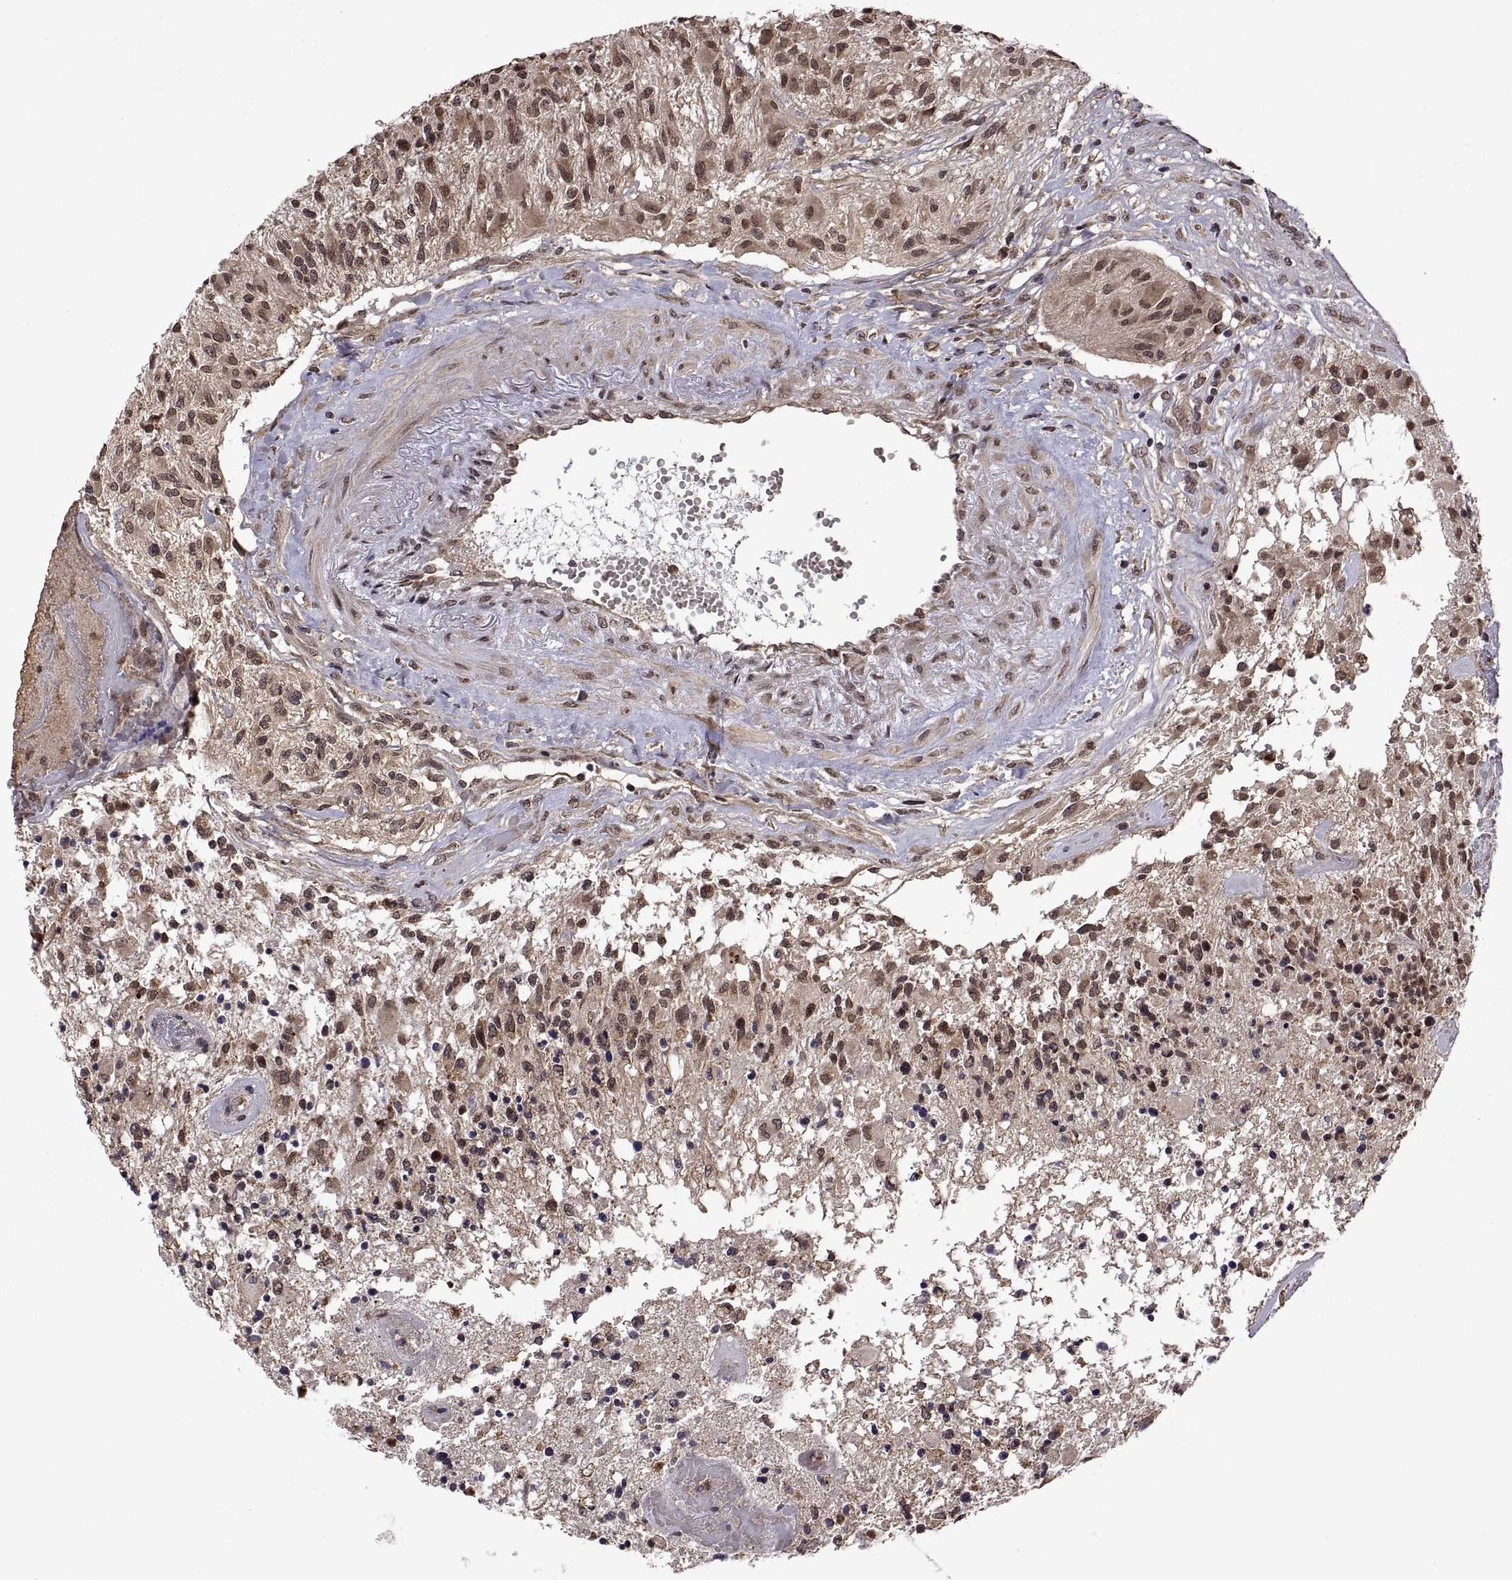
{"staining": {"intensity": "weak", "quantity": ">75%", "location": "cytoplasmic/membranous,nuclear"}, "tissue": "glioma", "cell_type": "Tumor cells", "image_type": "cancer", "snomed": [{"axis": "morphology", "description": "Glioma, malignant, High grade"}, {"axis": "topography", "description": "Brain"}], "caption": "DAB immunohistochemical staining of malignant glioma (high-grade) exhibits weak cytoplasmic/membranous and nuclear protein positivity in about >75% of tumor cells.", "gene": "ZNRF2", "patient": {"sex": "female", "age": 63}}